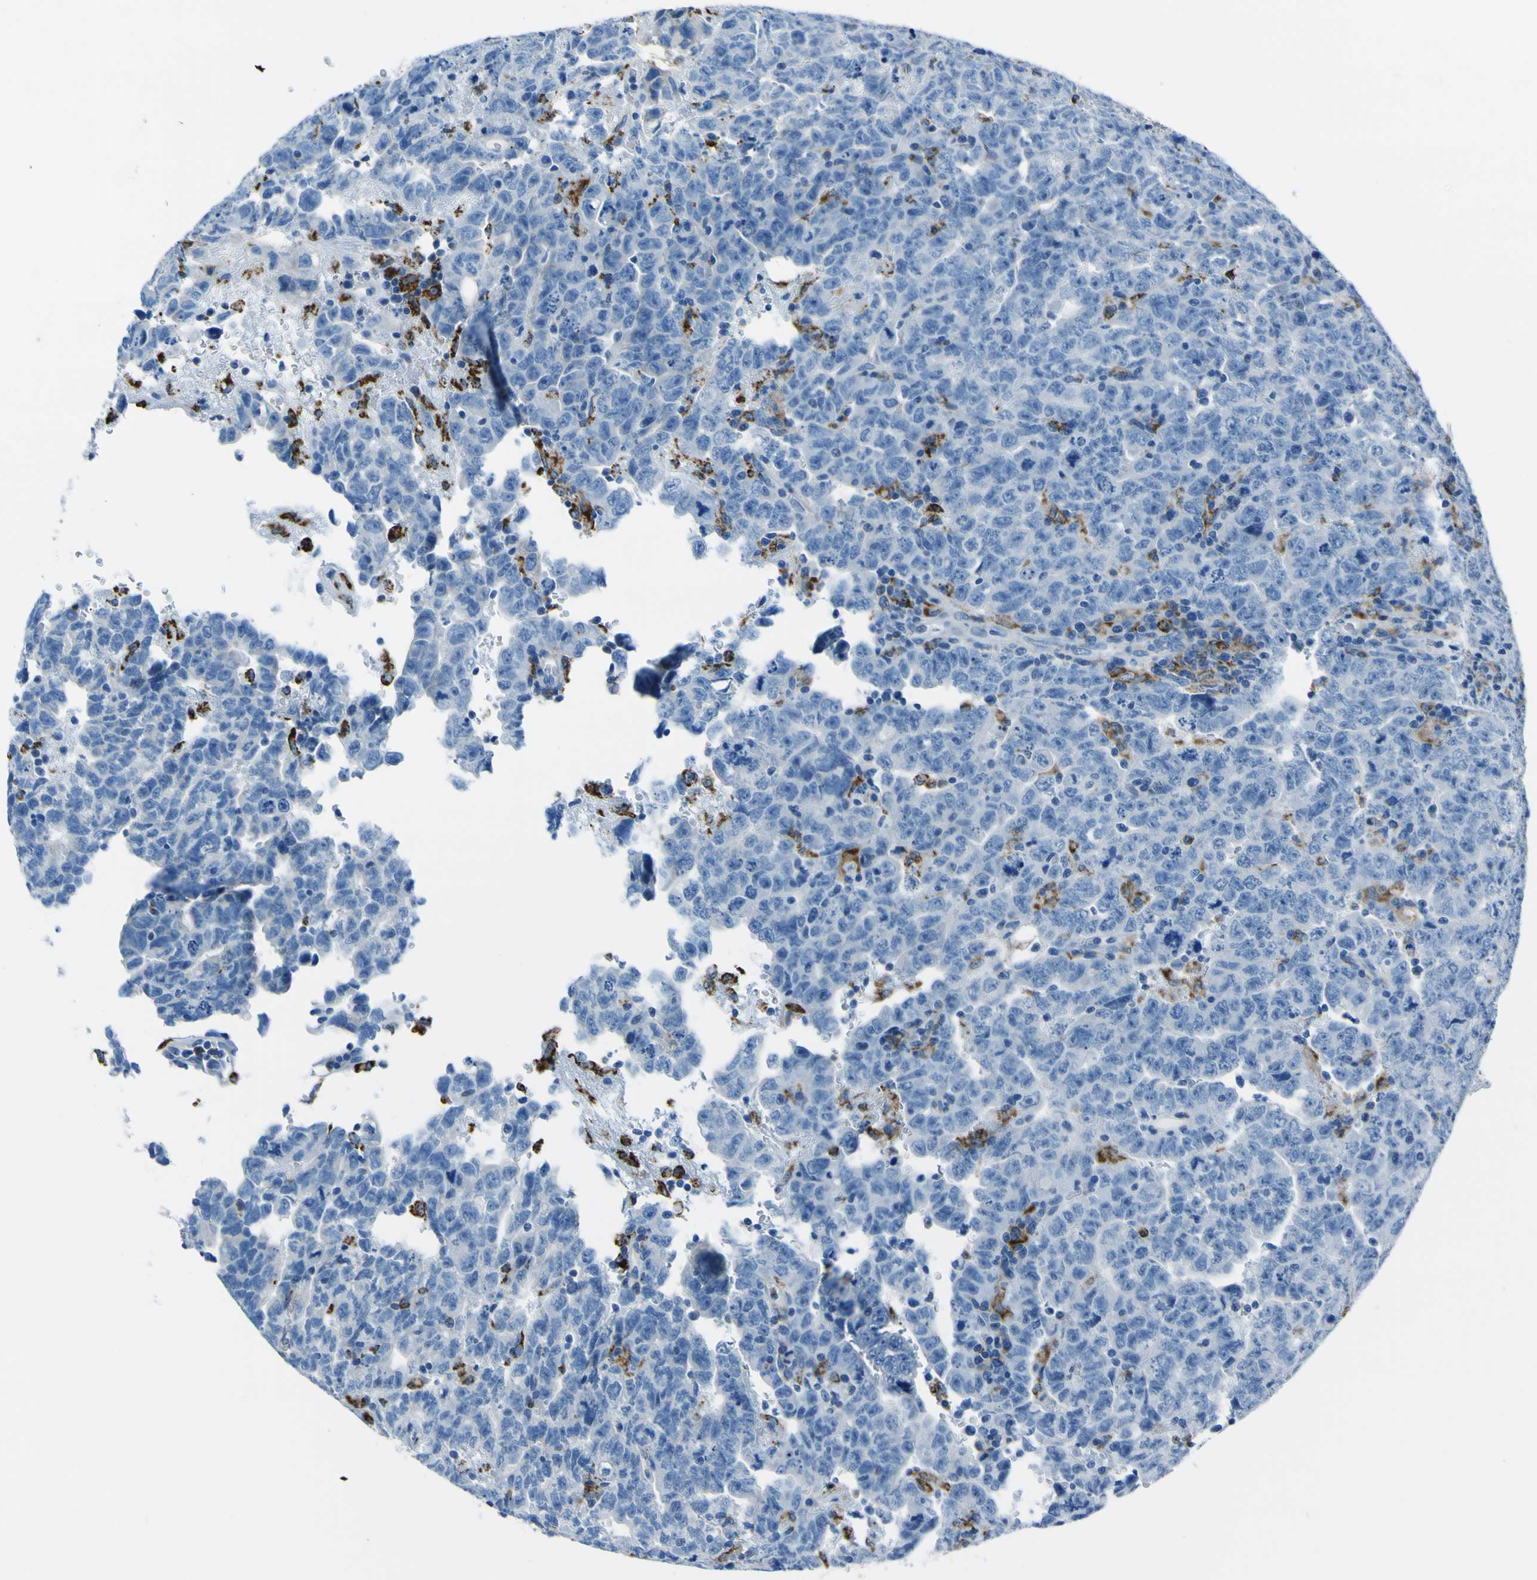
{"staining": {"intensity": "negative", "quantity": "none", "location": "none"}, "tissue": "testis cancer", "cell_type": "Tumor cells", "image_type": "cancer", "snomed": [{"axis": "morphology", "description": "Carcinoma, Embryonal, NOS"}, {"axis": "topography", "description": "Testis"}], "caption": "Tumor cells show no significant protein positivity in embryonal carcinoma (testis).", "gene": "ACSL1", "patient": {"sex": "male", "age": 28}}